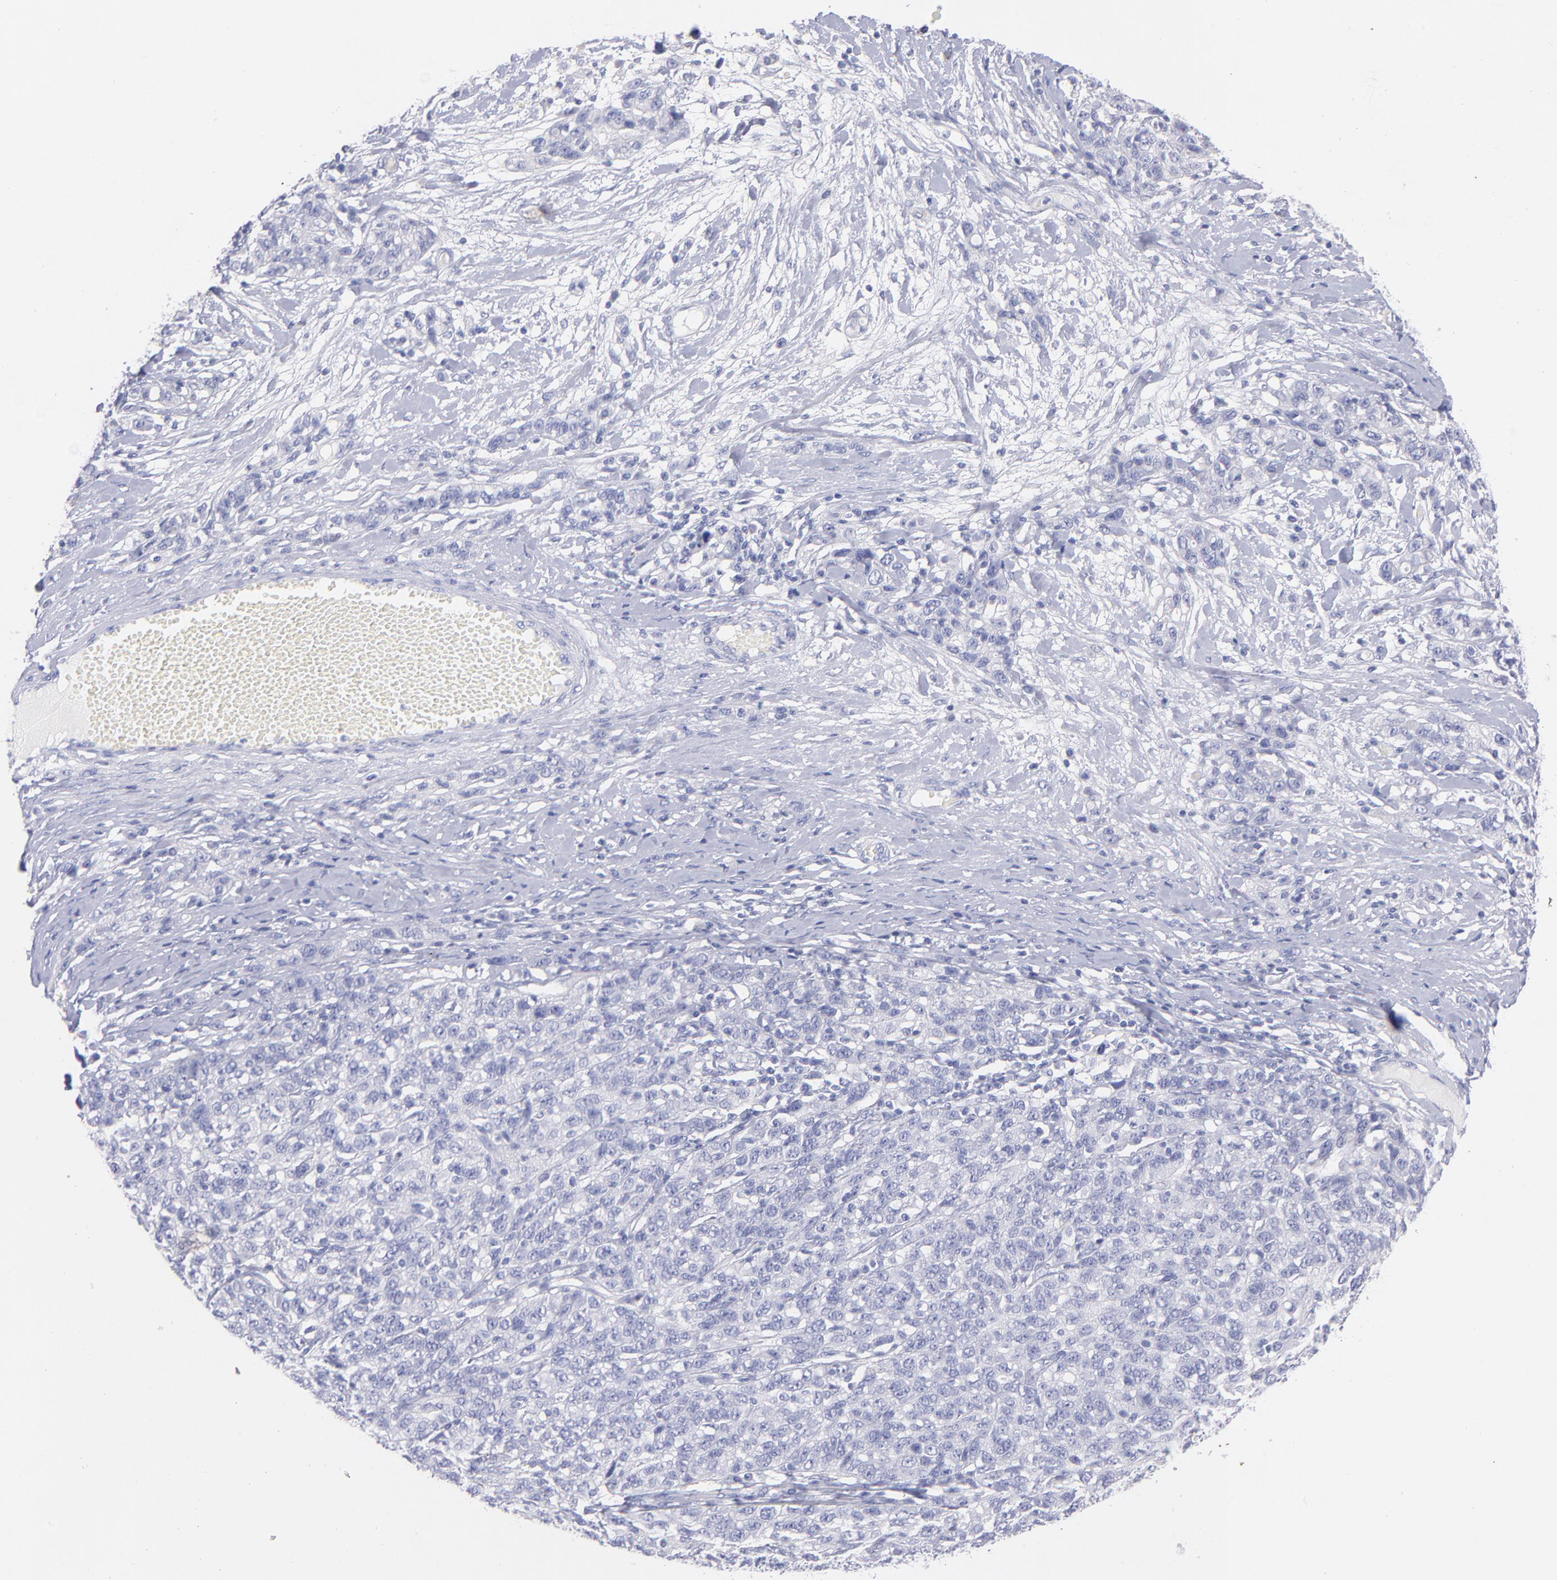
{"staining": {"intensity": "negative", "quantity": "none", "location": "none"}, "tissue": "ovarian cancer", "cell_type": "Tumor cells", "image_type": "cancer", "snomed": [{"axis": "morphology", "description": "Cystadenocarcinoma, serous, NOS"}, {"axis": "topography", "description": "Ovary"}], "caption": "Tumor cells are negative for brown protein staining in ovarian cancer (serous cystadenocarcinoma).", "gene": "SCGN", "patient": {"sex": "female", "age": 71}}